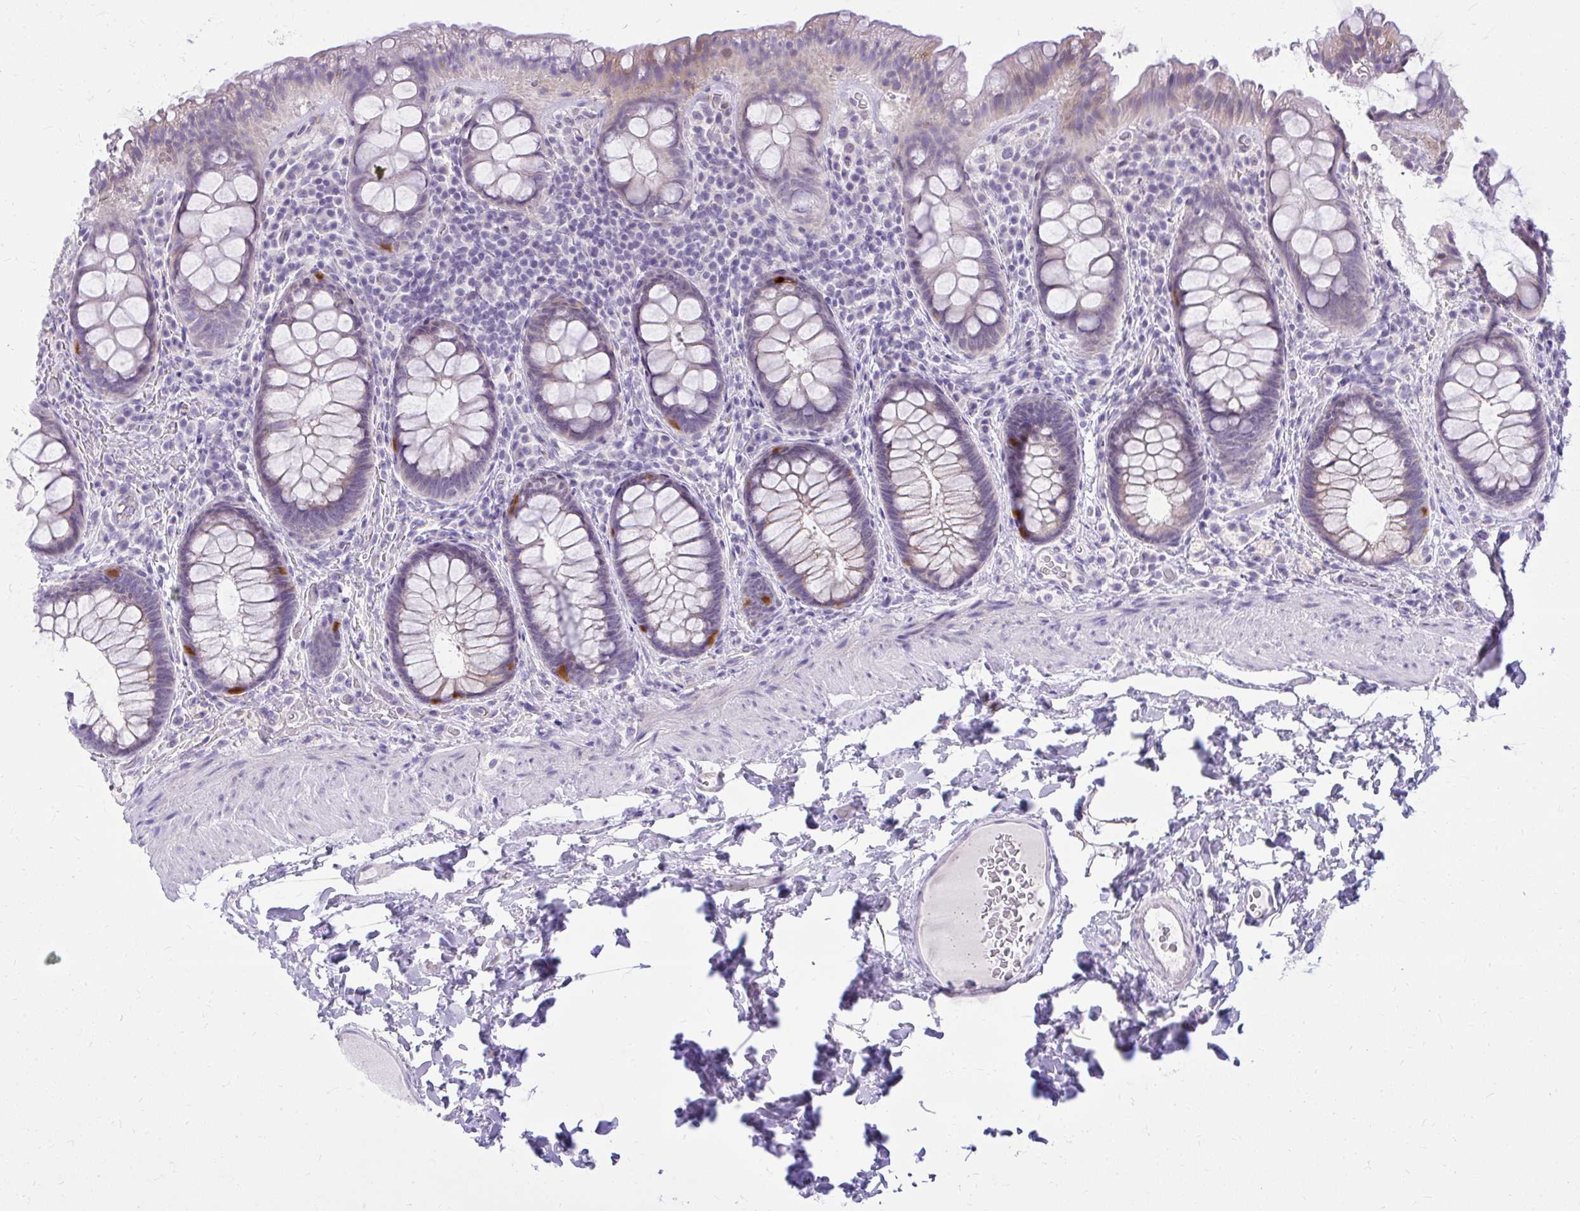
{"staining": {"intensity": "moderate", "quantity": "<25%", "location": "cytoplasmic/membranous"}, "tissue": "rectum", "cell_type": "Glandular cells", "image_type": "normal", "snomed": [{"axis": "morphology", "description": "Normal tissue, NOS"}, {"axis": "topography", "description": "Rectum"}], "caption": "Immunohistochemistry (IHC) histopathology image of normal rectum stained for a protein (brown), which displays low levels of moderate cytoplasmic/membranous staining in about <25% of glandular cells.", "gene": "PRAP1", "patient": {"sex": "female", "age": 69}}